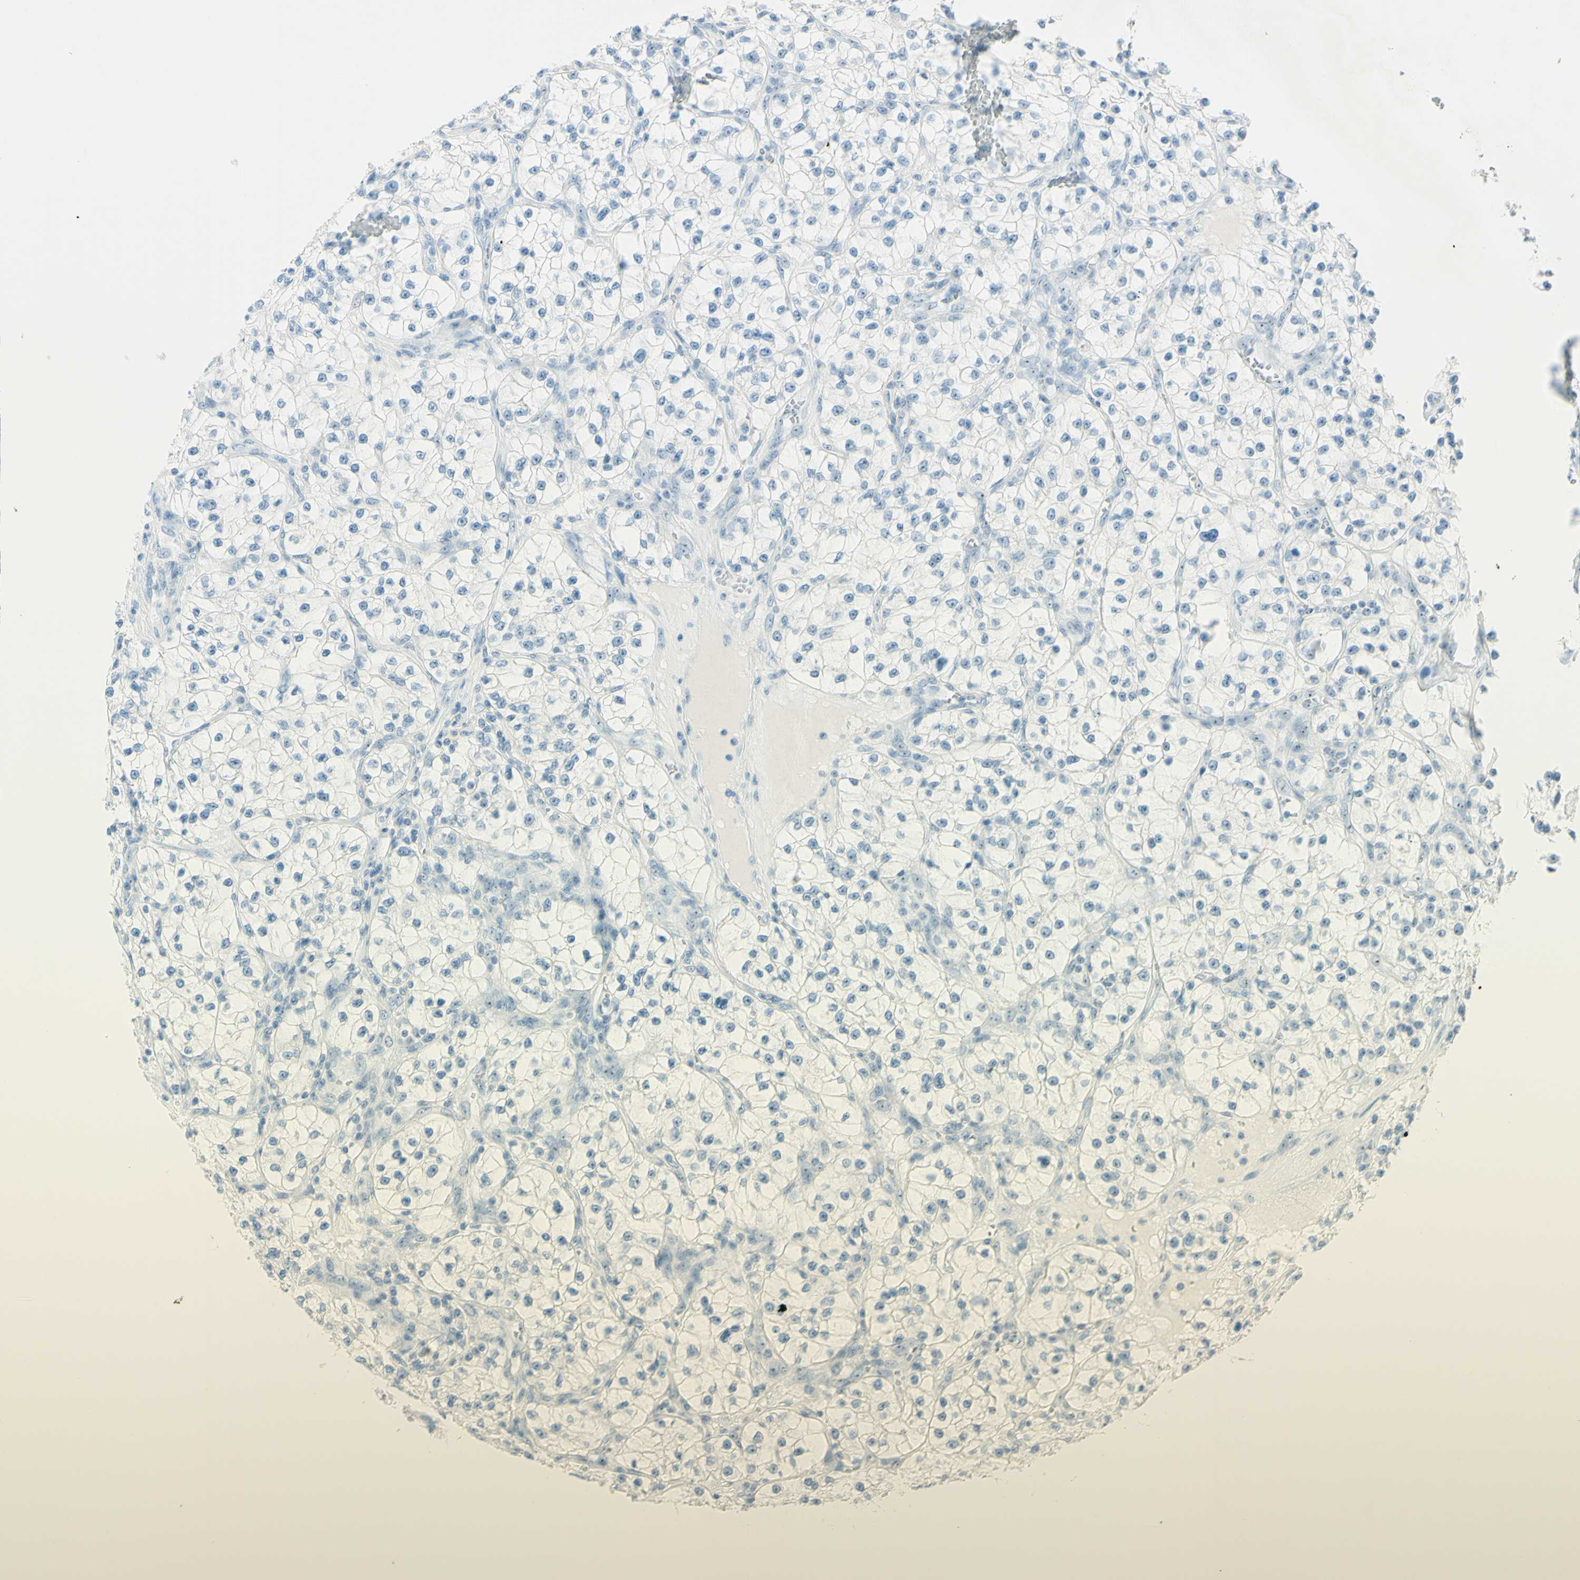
{"staining": {"intensity": "negative", "quantity": "none", "location": "none"}, "tissue": "renal cancer", "cell_type": "Tumor cells", "image_type": "cancer", "snomed": [{"axis": "morphology", "description": "Adenocarcinoma, NOS"}, {"axis": "topography", "description": "Kidney"}], "caption": "Histopathology image shows no protein expression in tumor cells of renal cancer tissue.", "gene": "FMR1NB", "patient": {"sex": "female", "age": 57}}